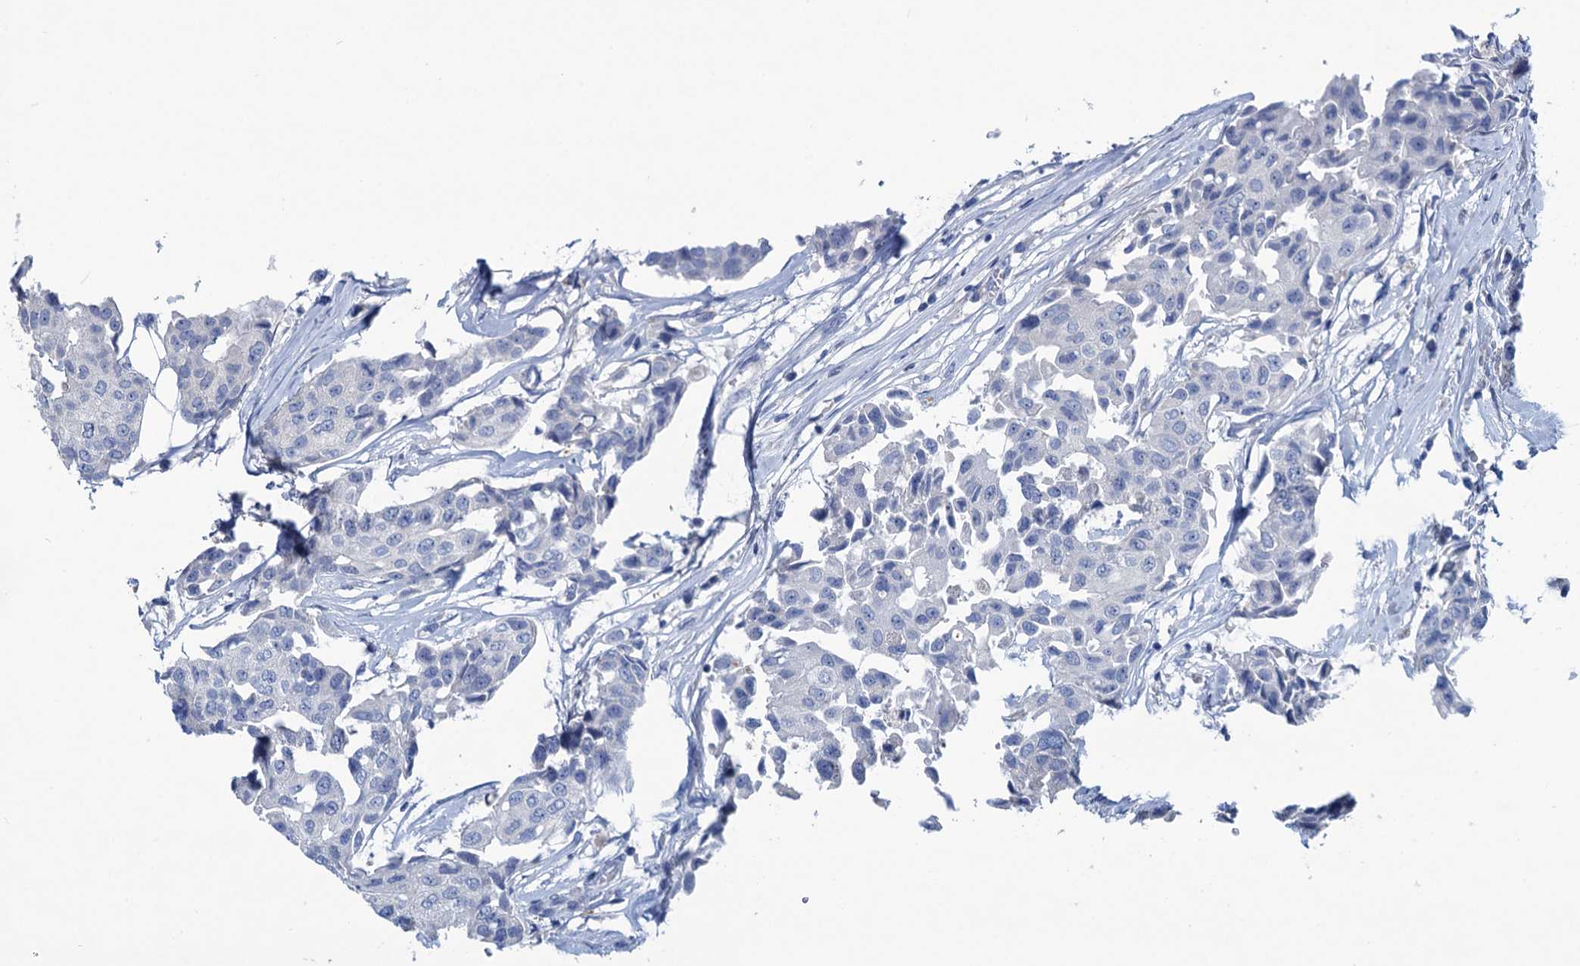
{"staining": {"intensity": "negative", "quantity": "none", "location": "none"}, "tissue": "breast cancer", "cell_type": "Tumor cells", "image_type": "cancer", "snomed": [{"axis": "morphology", "description": "Duct carcinoma"}, {"axis": "topography", "description": "Breast"}], "caption": "Immunohistochemical staining of human breast cancer (invasive ductal carcinoma) reveals no significant expression in tumor cells.", "gene": "RTKN2", "patient": {"sex": "female", "age": 80}}